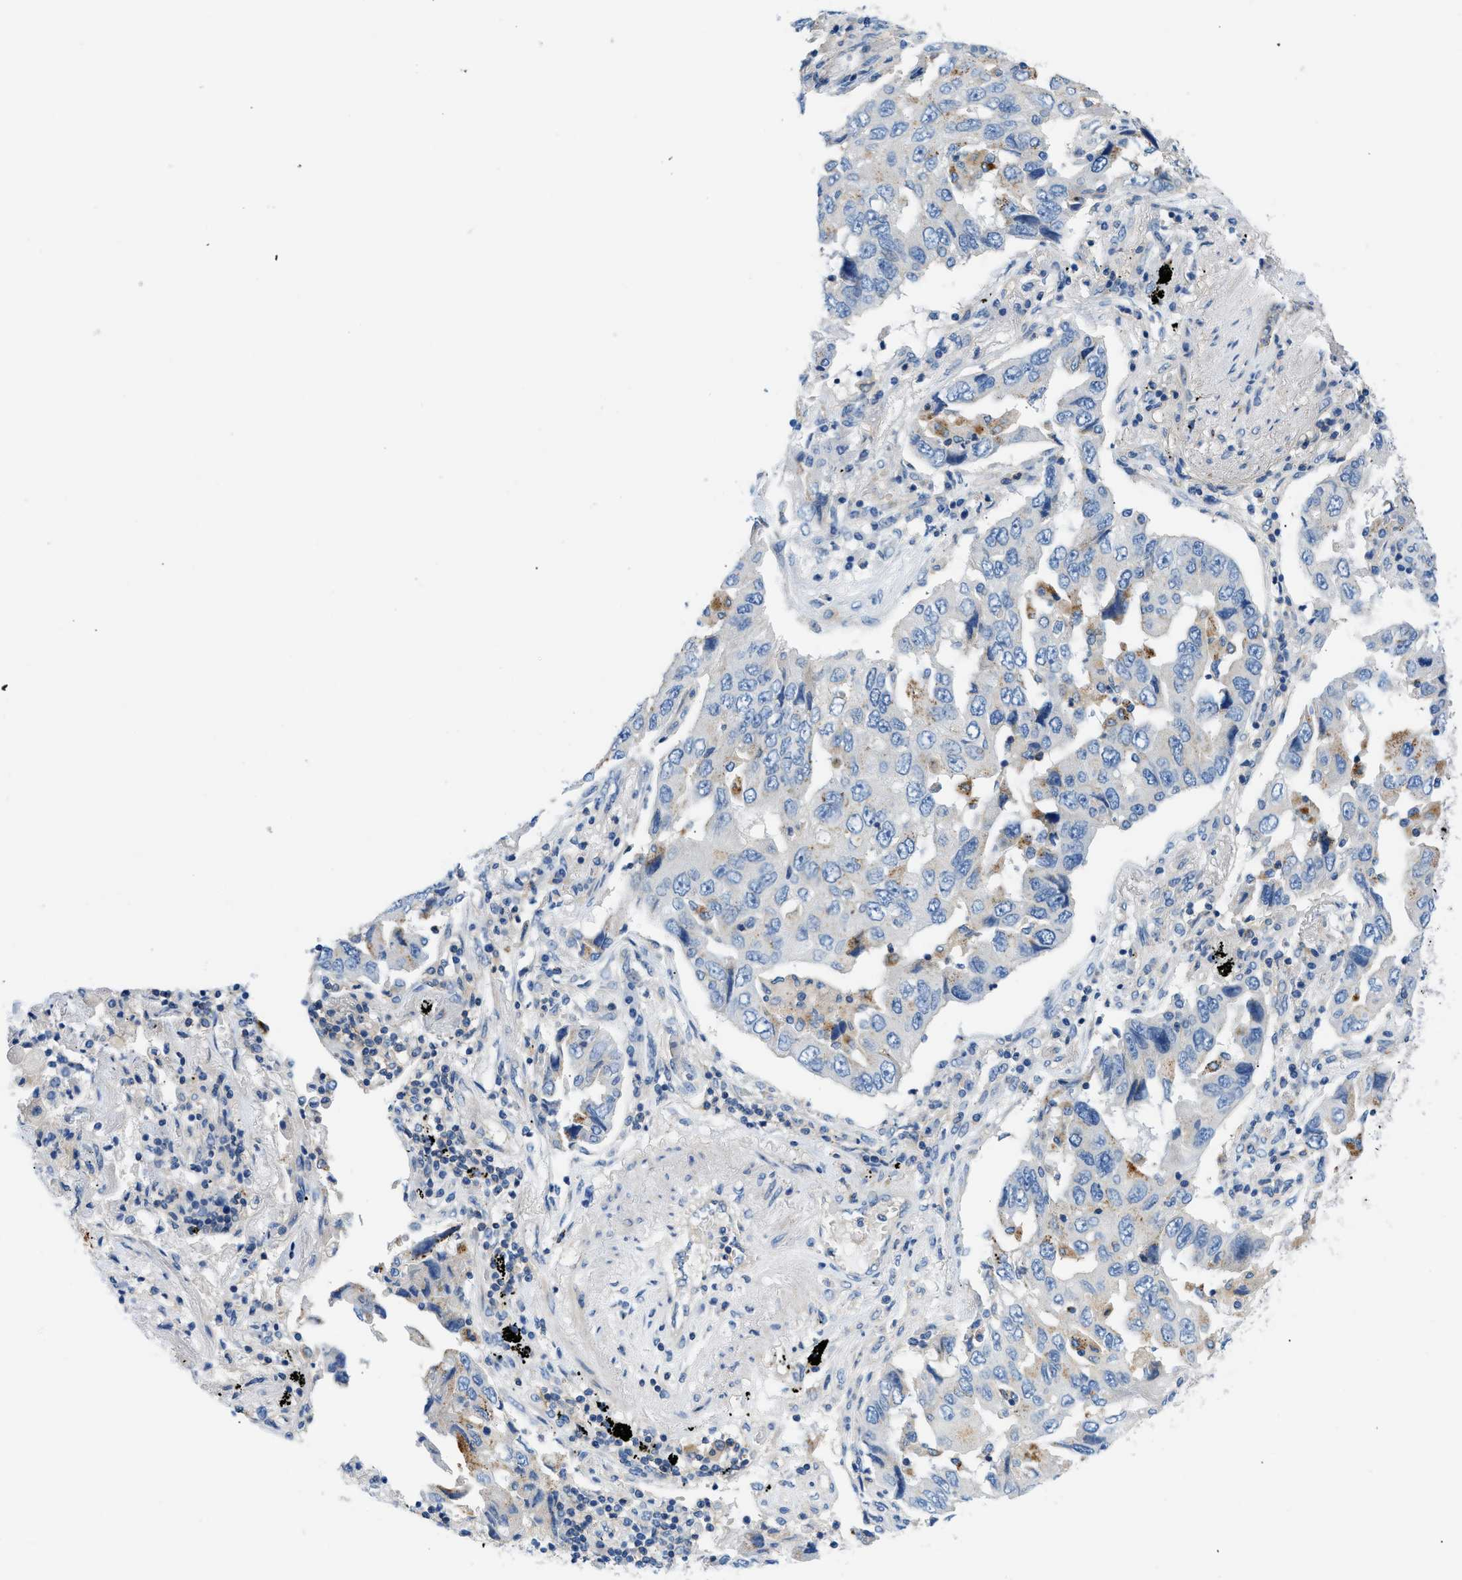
{"staining": {"intensity": "negative", "quantity": "none", "location": "none"}, "tissue": "lung cancer", "cell_type": "Tumor cells", "image_type": "cancer", "snomed": [{"axis": "morphology", "description": "Adenocarcinoma, NOS"}, {"axis": "topography", "description": "Lung"}], "caption": "Immunohistochemical staining of lung cancer (adenocarcinoma) demonstrates no significant positivity in tumor cells.", "gene": "ORAI1", "patient": {"sex": "female", "age": 65}}